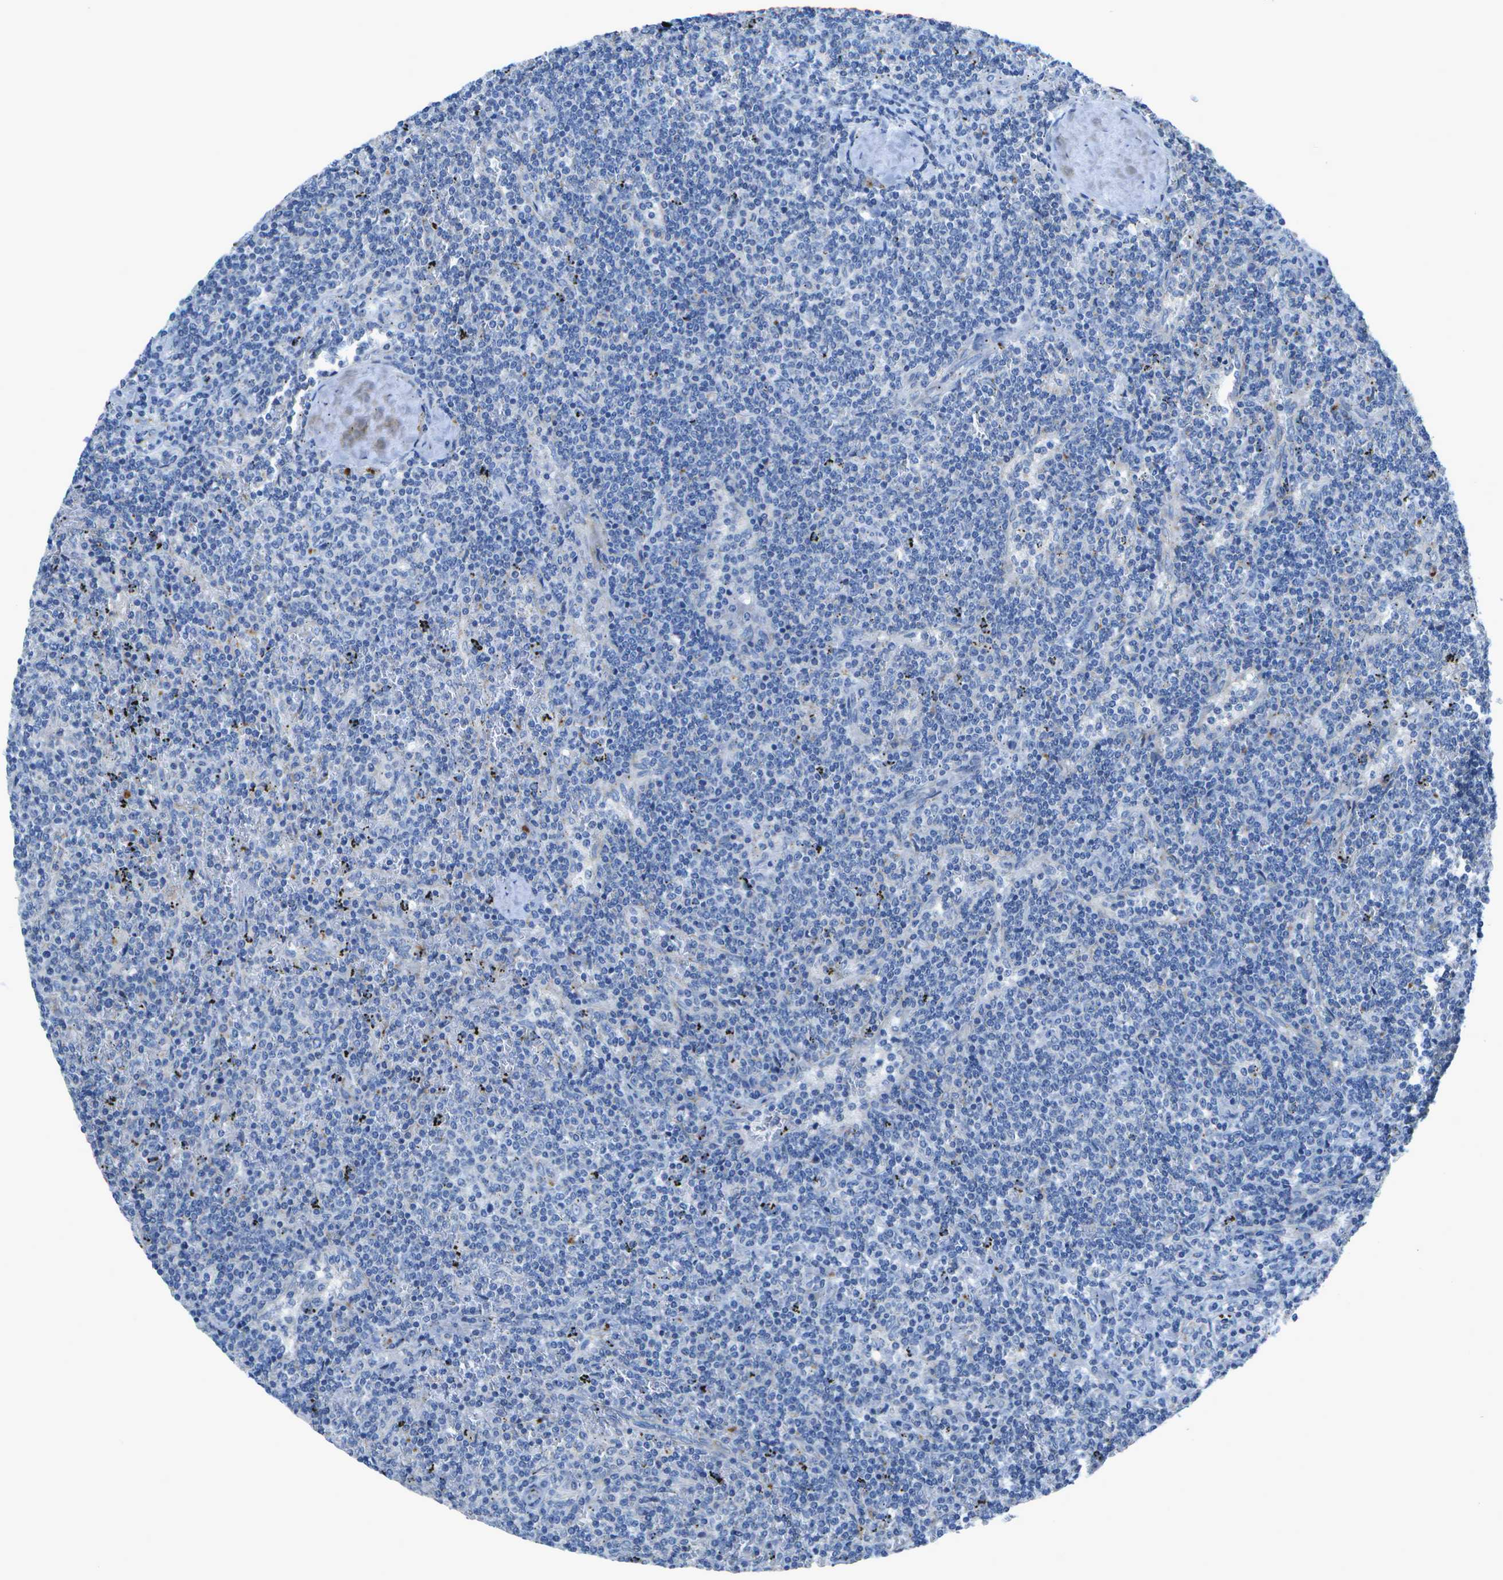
{"staining": {"intensity": "negative", "quantity": "none", "location": "none"}, "tissue": "lymphoma", "cell_type": "Tumor cells", "image_type": "cancer", "snomed": [{"axis": "morphology", "description": "Malignant lymphoma, non-Hodgkin's type, Low grade"}, {"axis": "topography", "description": "Spleen"}], "caption": "High power microscopy photomicrograph of an immunohistochemistry histopathology image of lymphoma, revealing no significant staining in tumor cells.", "gene": "DCT", "patient": {"sex": "female", "age": 50}}